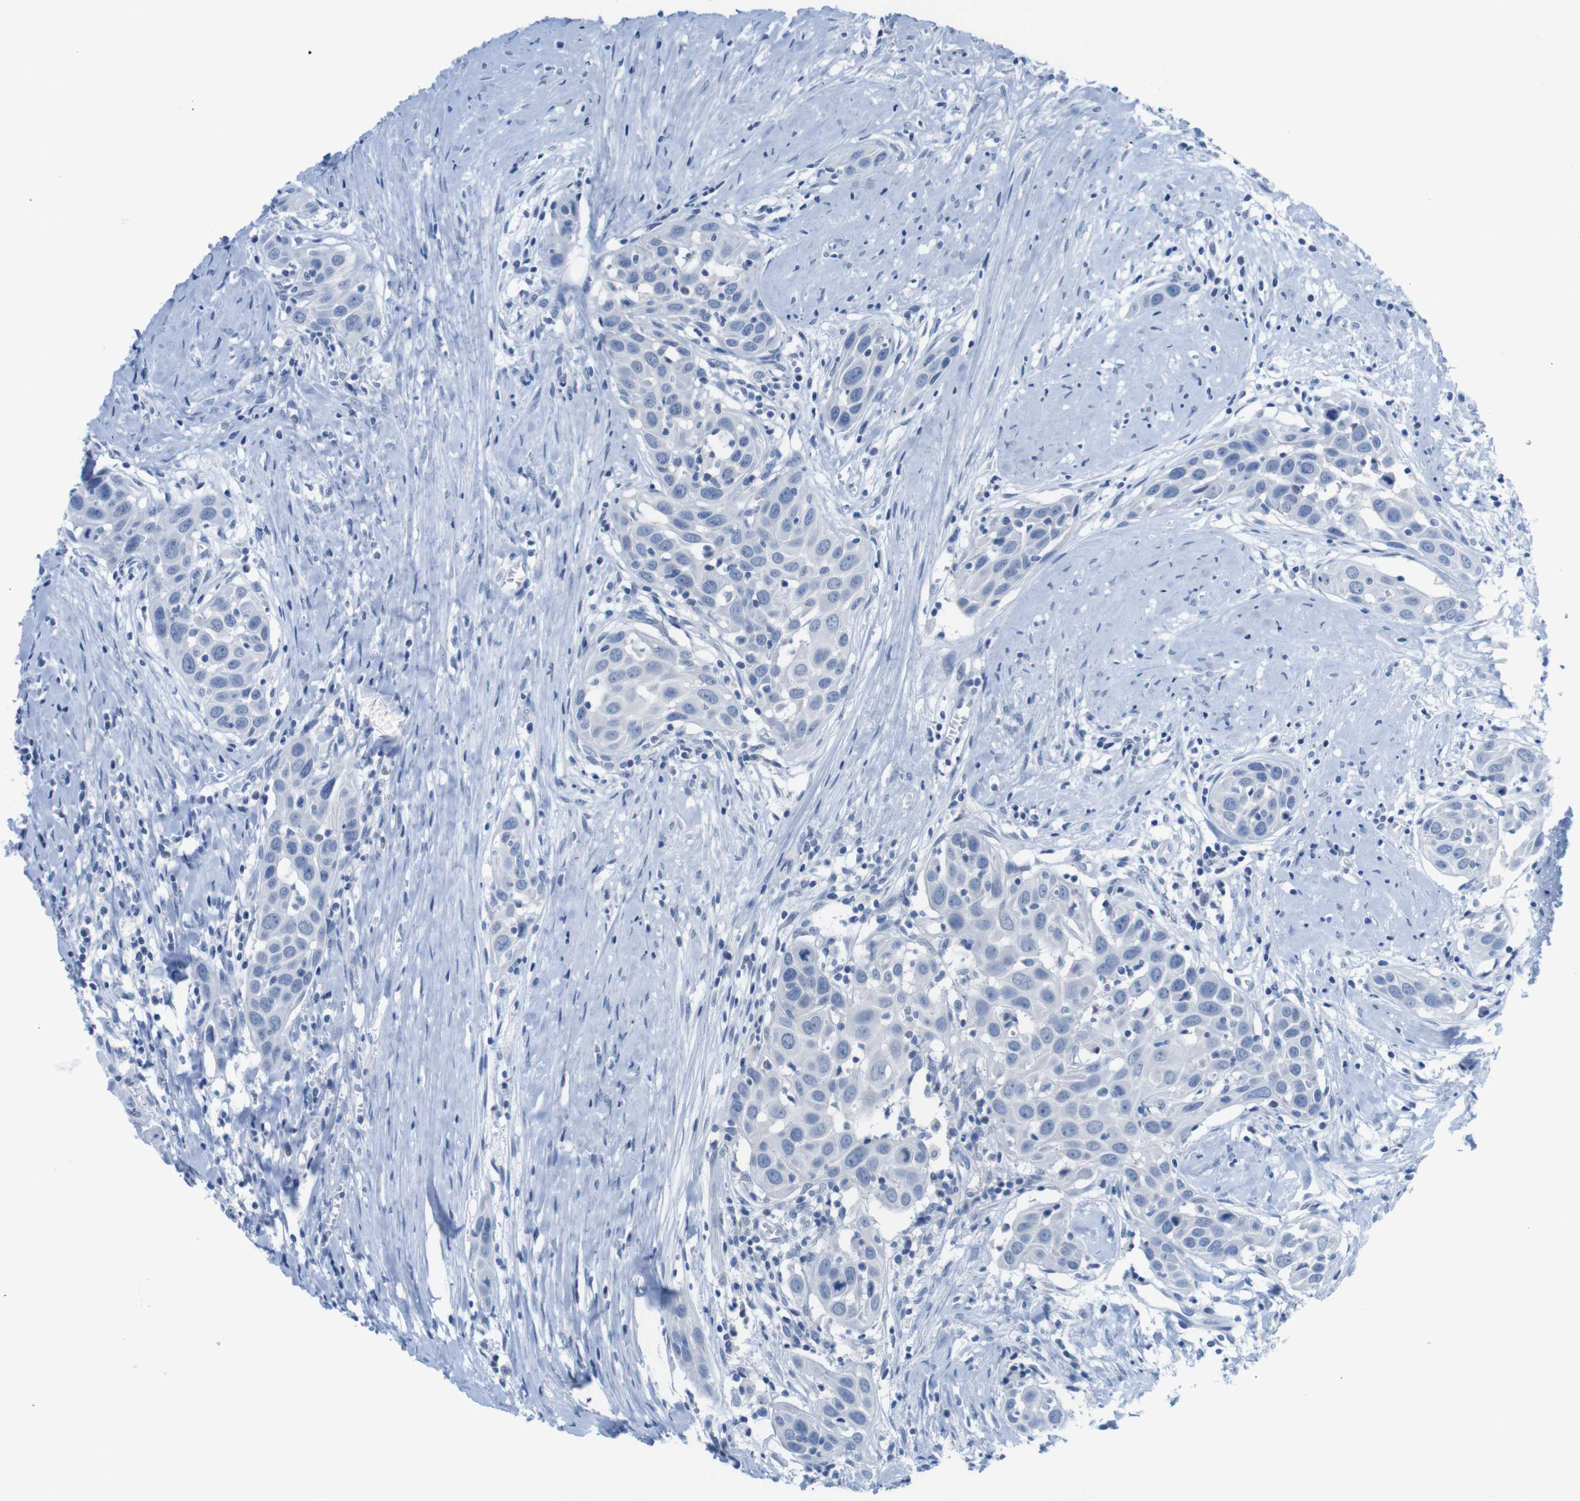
{"staining": {"intensity": "negative", "quantity": "none", "location": "none"}, "tissue": "head and neck cancer", "cell_type": "Tumor cells", "image_type": "cancer", "snomed": [{"axis": "morphology", "description": "Squamous cell carcinoma, NOS"}, {"axis": "topography", "description": "Oral tissue"}, {"axis": "topography", "description": "Head-Neck"}], "caption": "DAB (3,3'-diaminobenzidine) immunohistochemical staining of human squamous cell carcinoma (head and neck) shows no significant expression in tumor cells.", "gene": "OPN1SW", "patient": {"sex": "female", "age": 50}}